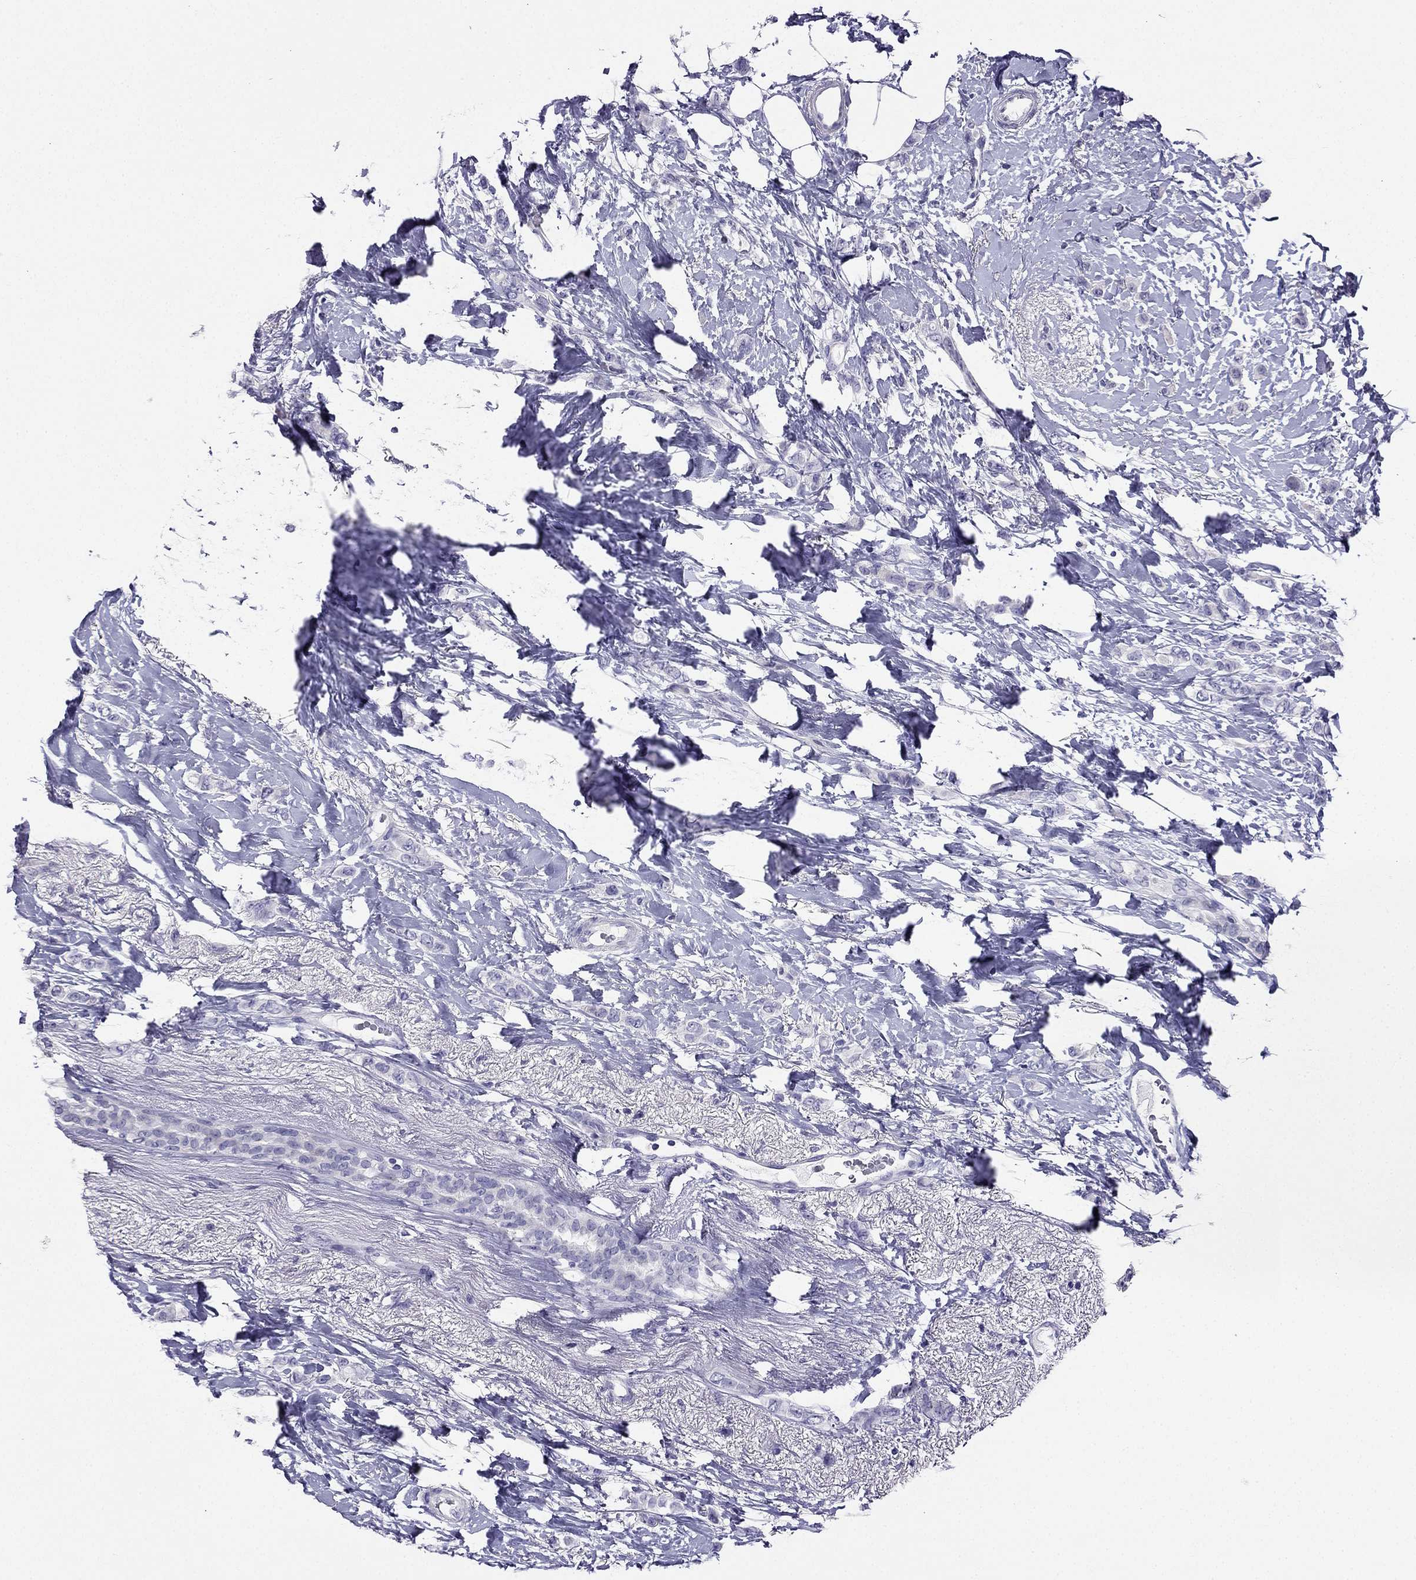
{"staining": {"intensity": "negative", "quantity": "none", "location": "none"}, "tissue": "breast cancer", "cell_type": "Tumor cells", "image_type": "cancer", "snomed": [{"axis": "morphology", "description": "Lobular carcinoma"}, {"axis": "topography", "description": "Breast"}], "caption": "This is an IHC micrograph of human breast cancer (lobular carcinoma). There is no expression in tumor cells.", "gene": "KCNJ10", "patient": {"sex": "female", "age": 66}}